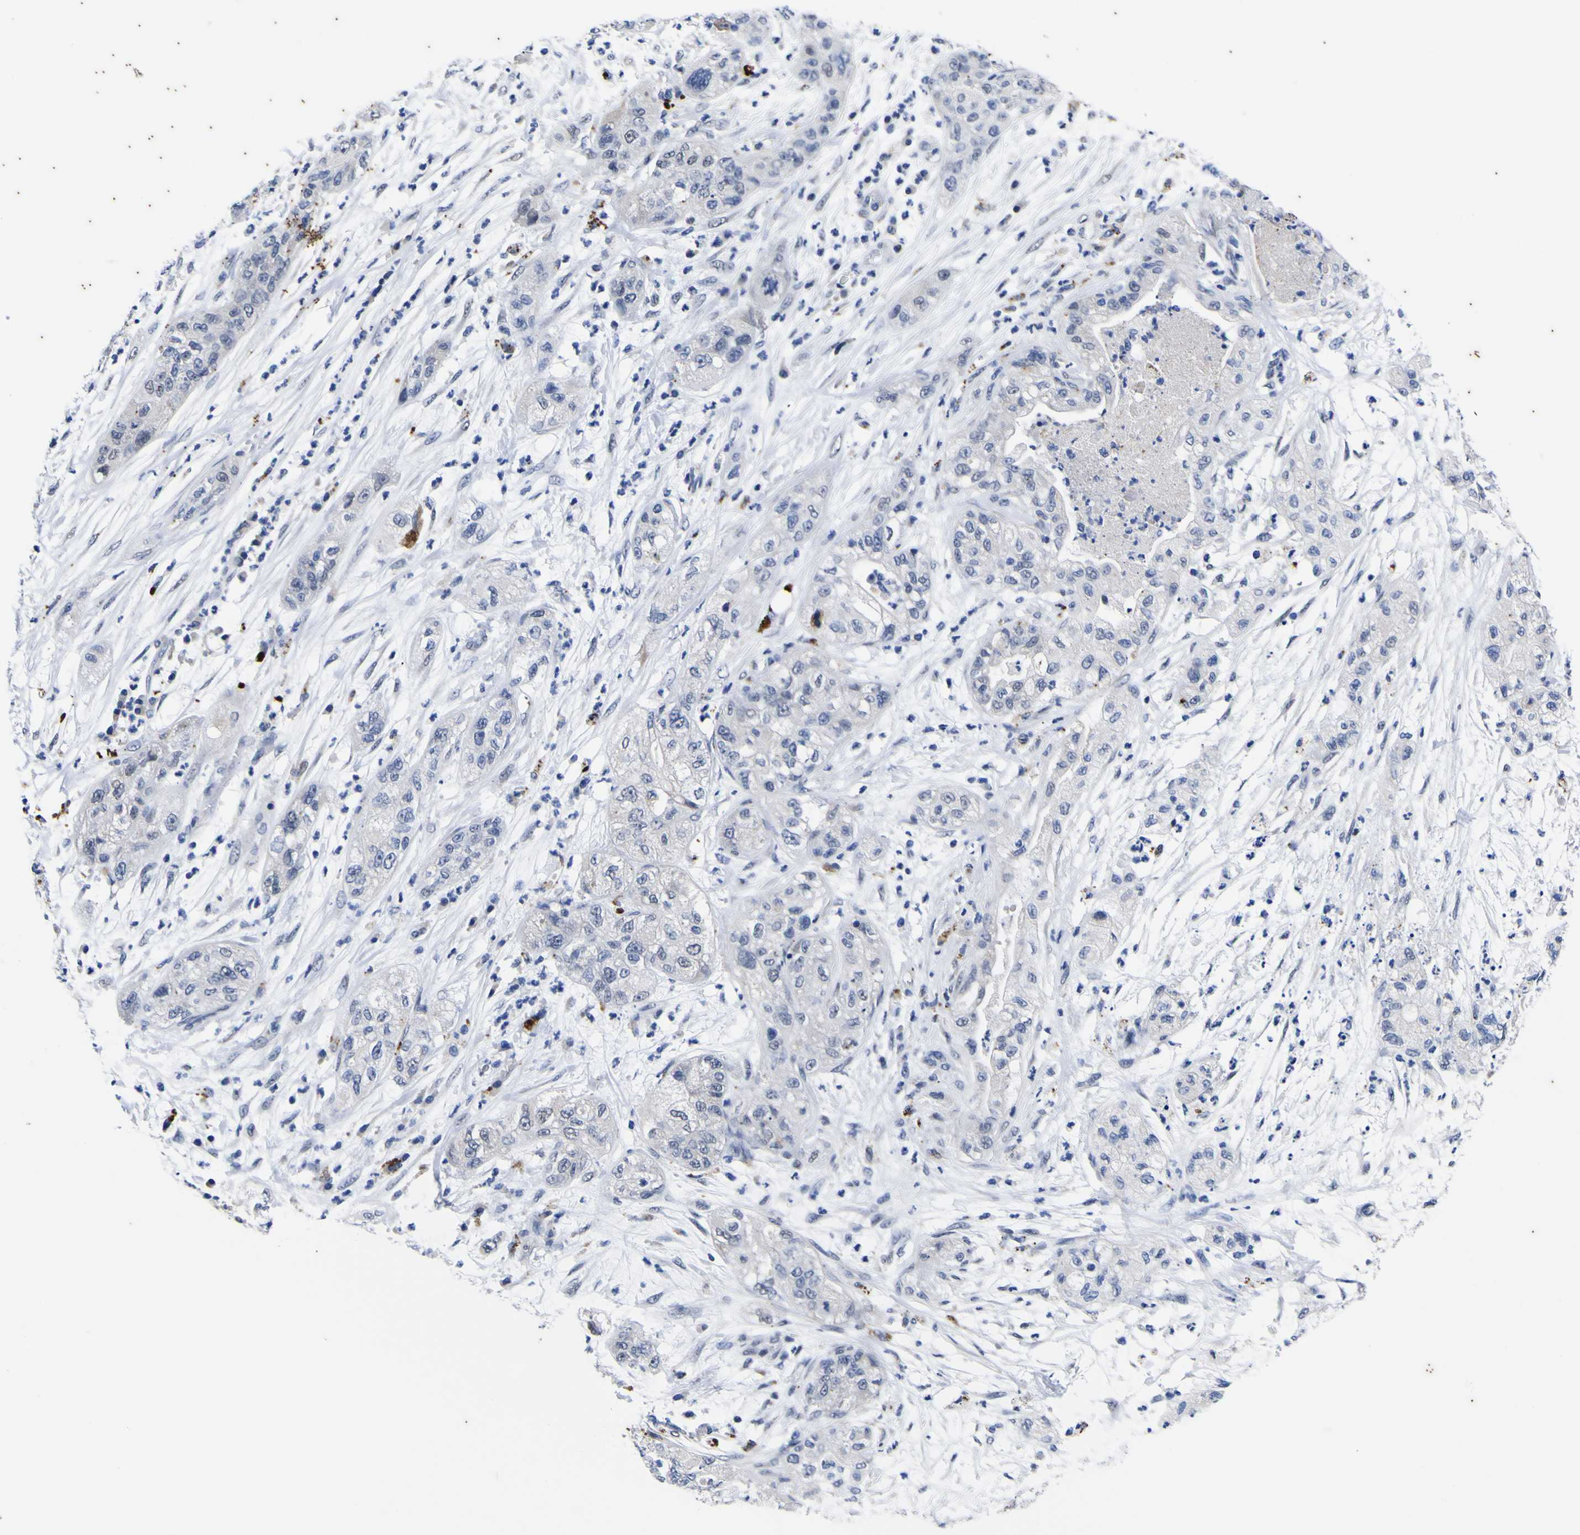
{"staining": {"intensity": "negative", "quantity": "none", "location": "none"}, "tissue": "pancreatic cancer", "cell_type": "Tumor cells", "image_type": "cancer", "snomed": [{"axis": "morphology", "description": "Adenocarcinoma, NOS"}, {"axis": "topography", "description": "Pancreas"}], "caption": "Immunohistochemical staining of pancreatic cancer (adenocarcinoma) displays no significant positivity in tumor cells.", "gene": "IGFLR1", "patient": {"sex": "female", "age": 78}}